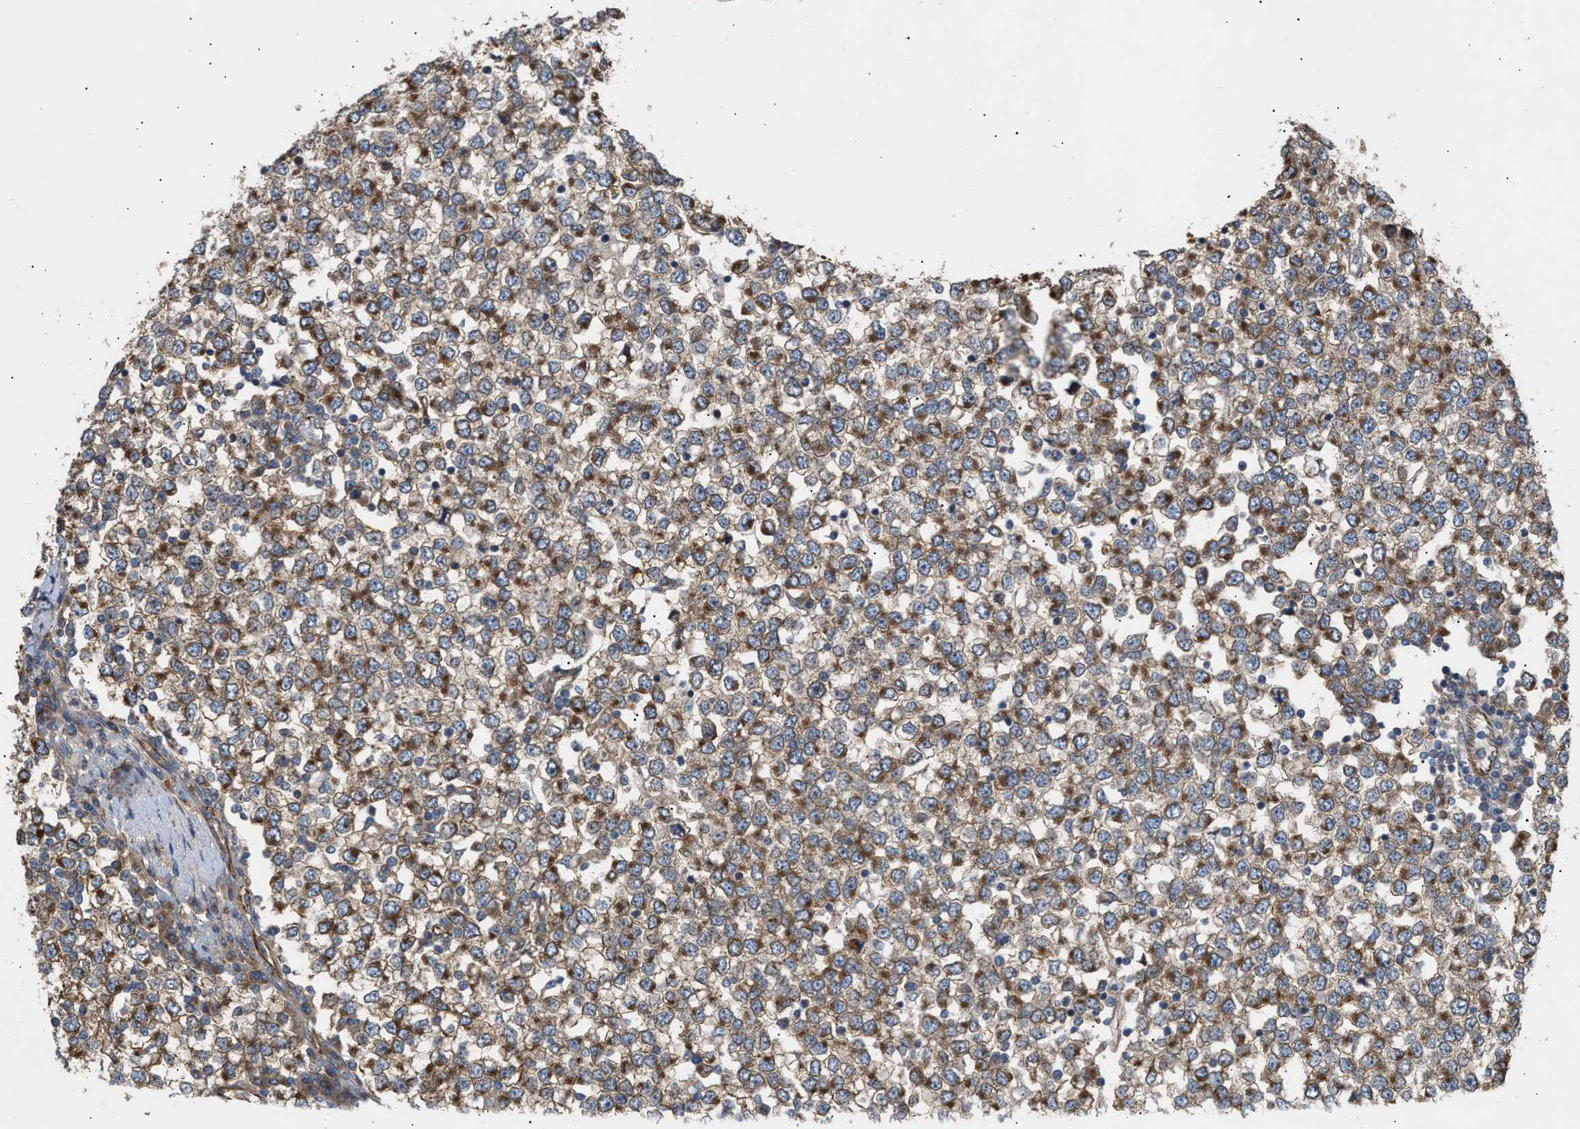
{"staining": {"intensity": "weak", "quantity": "25%-75%", "location": "cytoplasmic/membranous"}, "tissue": "testis cancer", "cell_type": "Tumor cells", "image_type": "cancer", "snomed": [{"axis": "morphology", "description": "Seminoma, NOS"}, {"axis": "topography", "description": "Testis"}], "caption": "Human seminoma (testis) stained for a protein (brown) shows weak cytoplasmic/membranous positive expression in about 25%-75% of tumor cells.", "gene": "EPS15L1", "patient": {"sex": "male", "age": 65}}